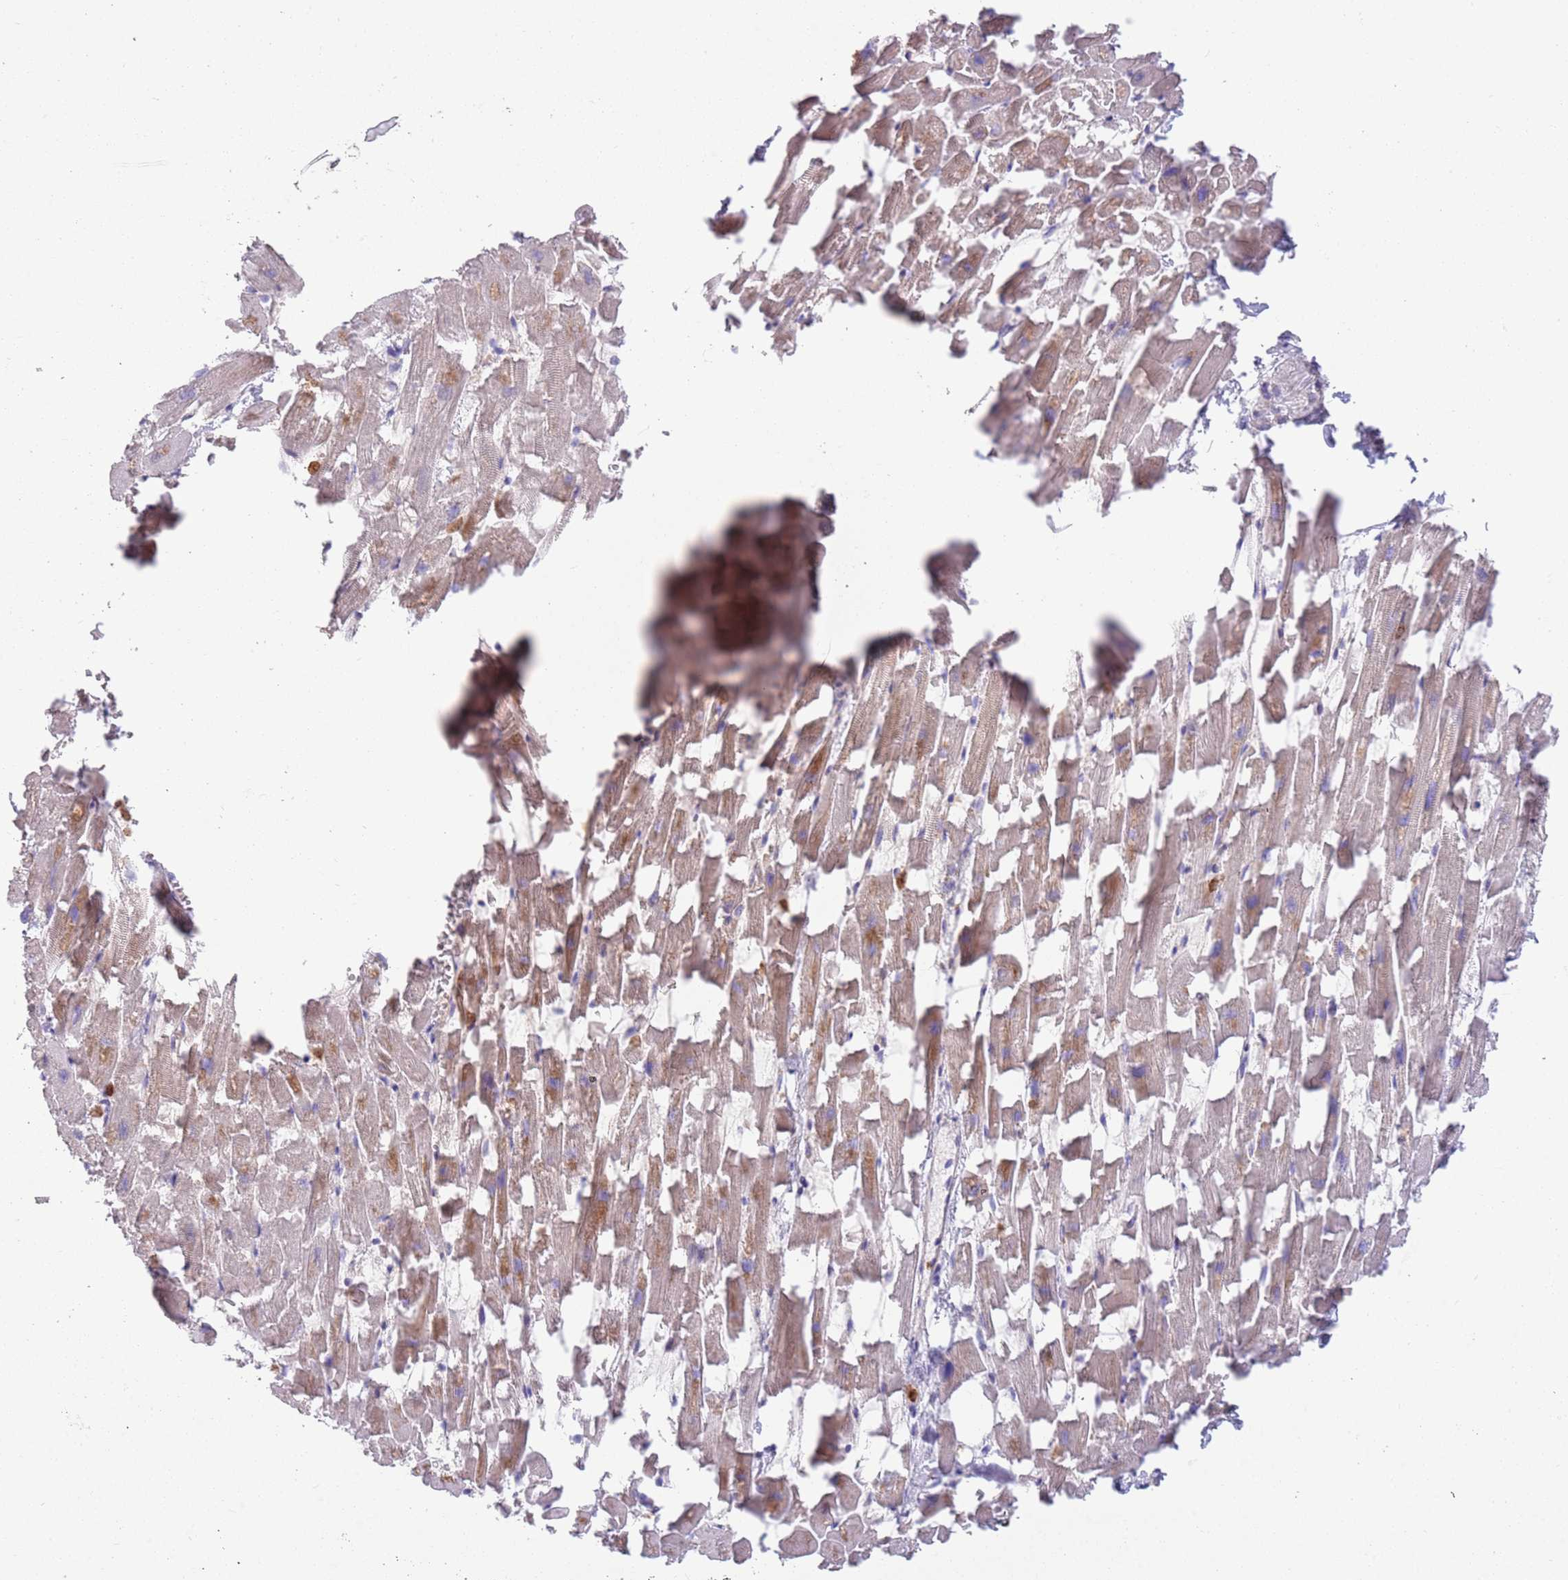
{"staining": {"intensity": "weak", "quantity": "25%-75%", "location": "cytoplasmic/membranous"}, "tissue": "heart muscle", "cell_type": "Cardiomyocytes", "image_type": "normal", "snomed": [{"axis": "morphology", "description": "Normal tissue, NOS"}, {"axis": "topography", "description": "Heart"}], "caption": "Protein staining of benign heart muscle reveals weak cytoplasmic/membranous expression in about 25%-75% of cardiomyocytes.", "gene": "DDT", "patient": {"sex": "female", "age": 64}}